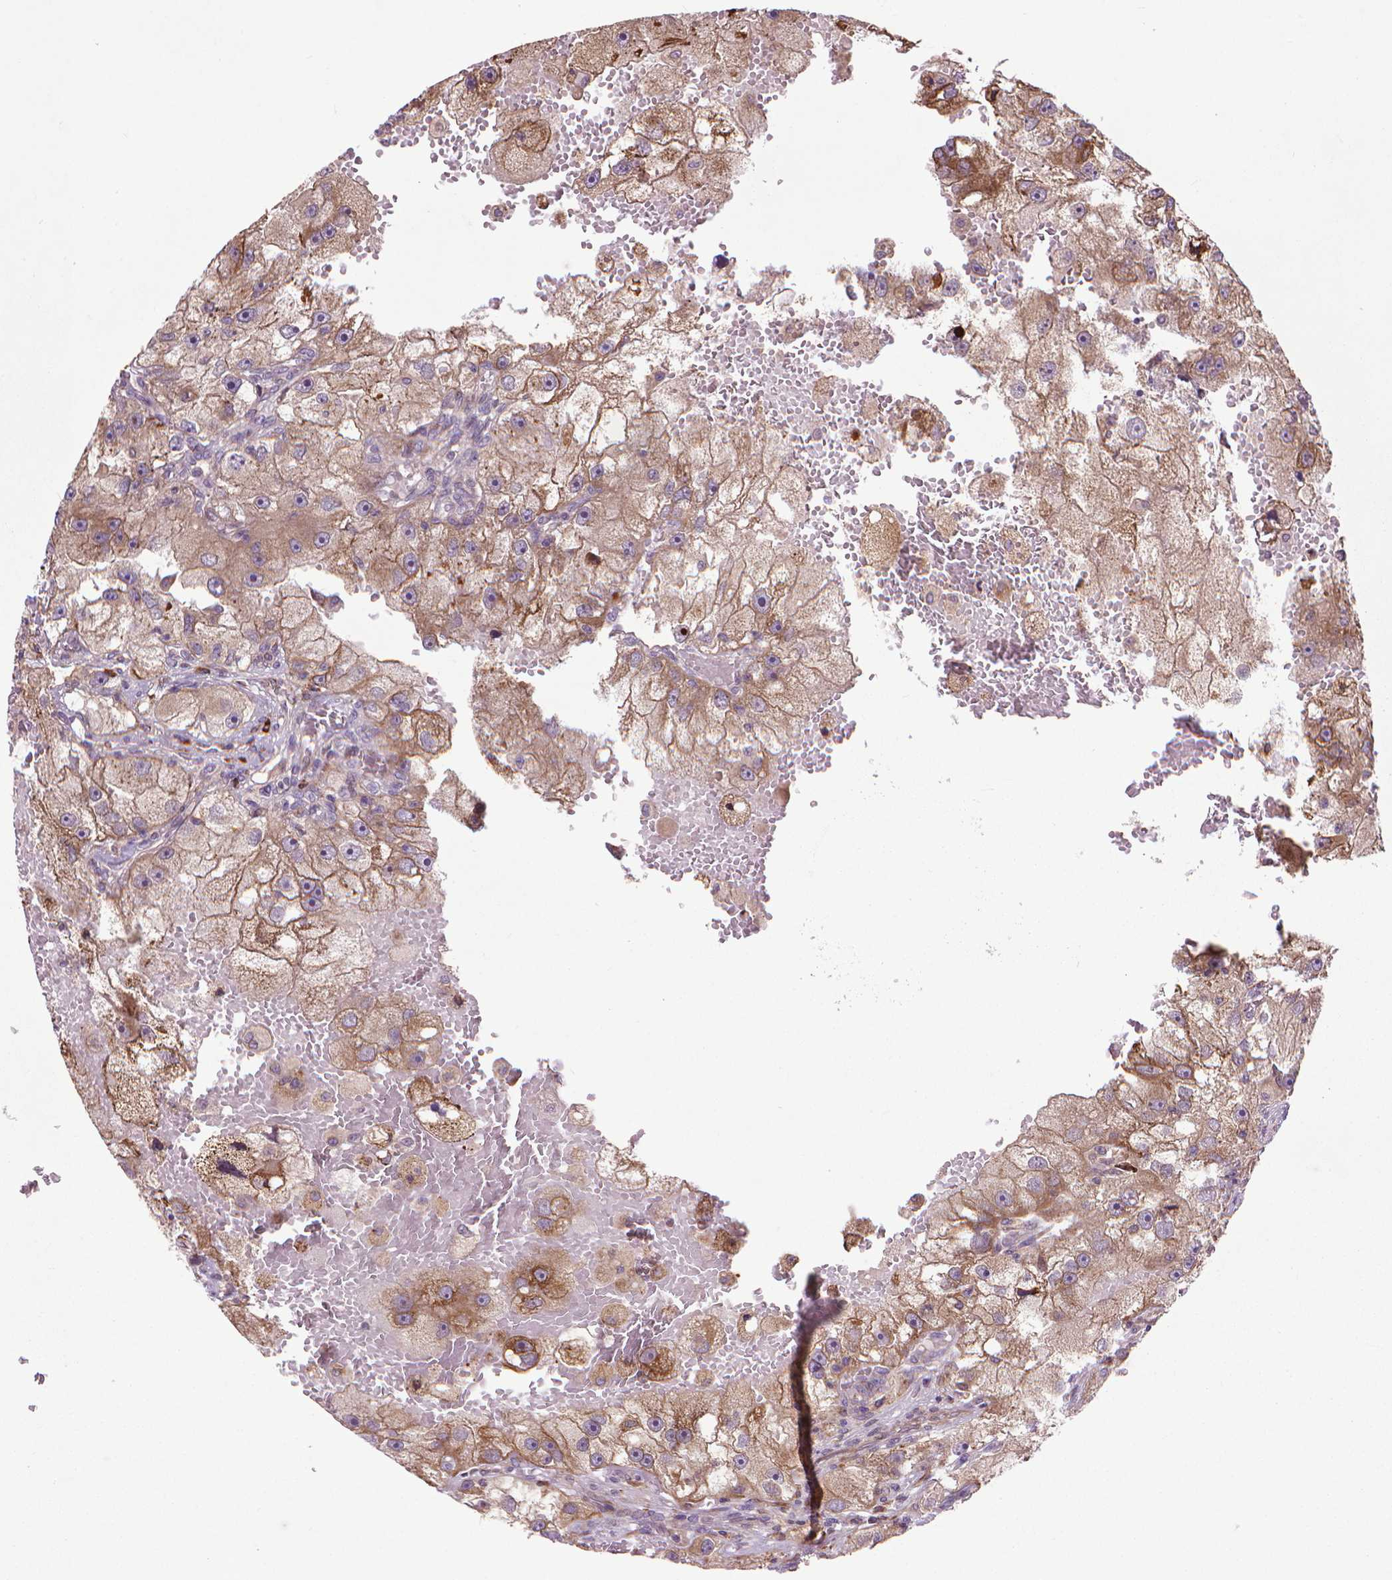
{"staining": {"intensity": "weak", "quantity": "25%-75%", "location": "cytoplasmic/membranous"}, "tissue": "renal cancer", "cell_type": "Tumor cells", "image_type": "cancer", "snomed": [{"axis": "morphology", "description": "Adenocarcinoma, NOS"}, {"axis": "topography", "description": "Kidney"}], "caption": "Human adenocarcinoma (renal) stained for a protein (brown) shows weak cytoplasmic/membranous positive expression in about 25%-75% of tumor cells.", "gene": "MYH14", "patient": {"sex": "male", "age": 63}}